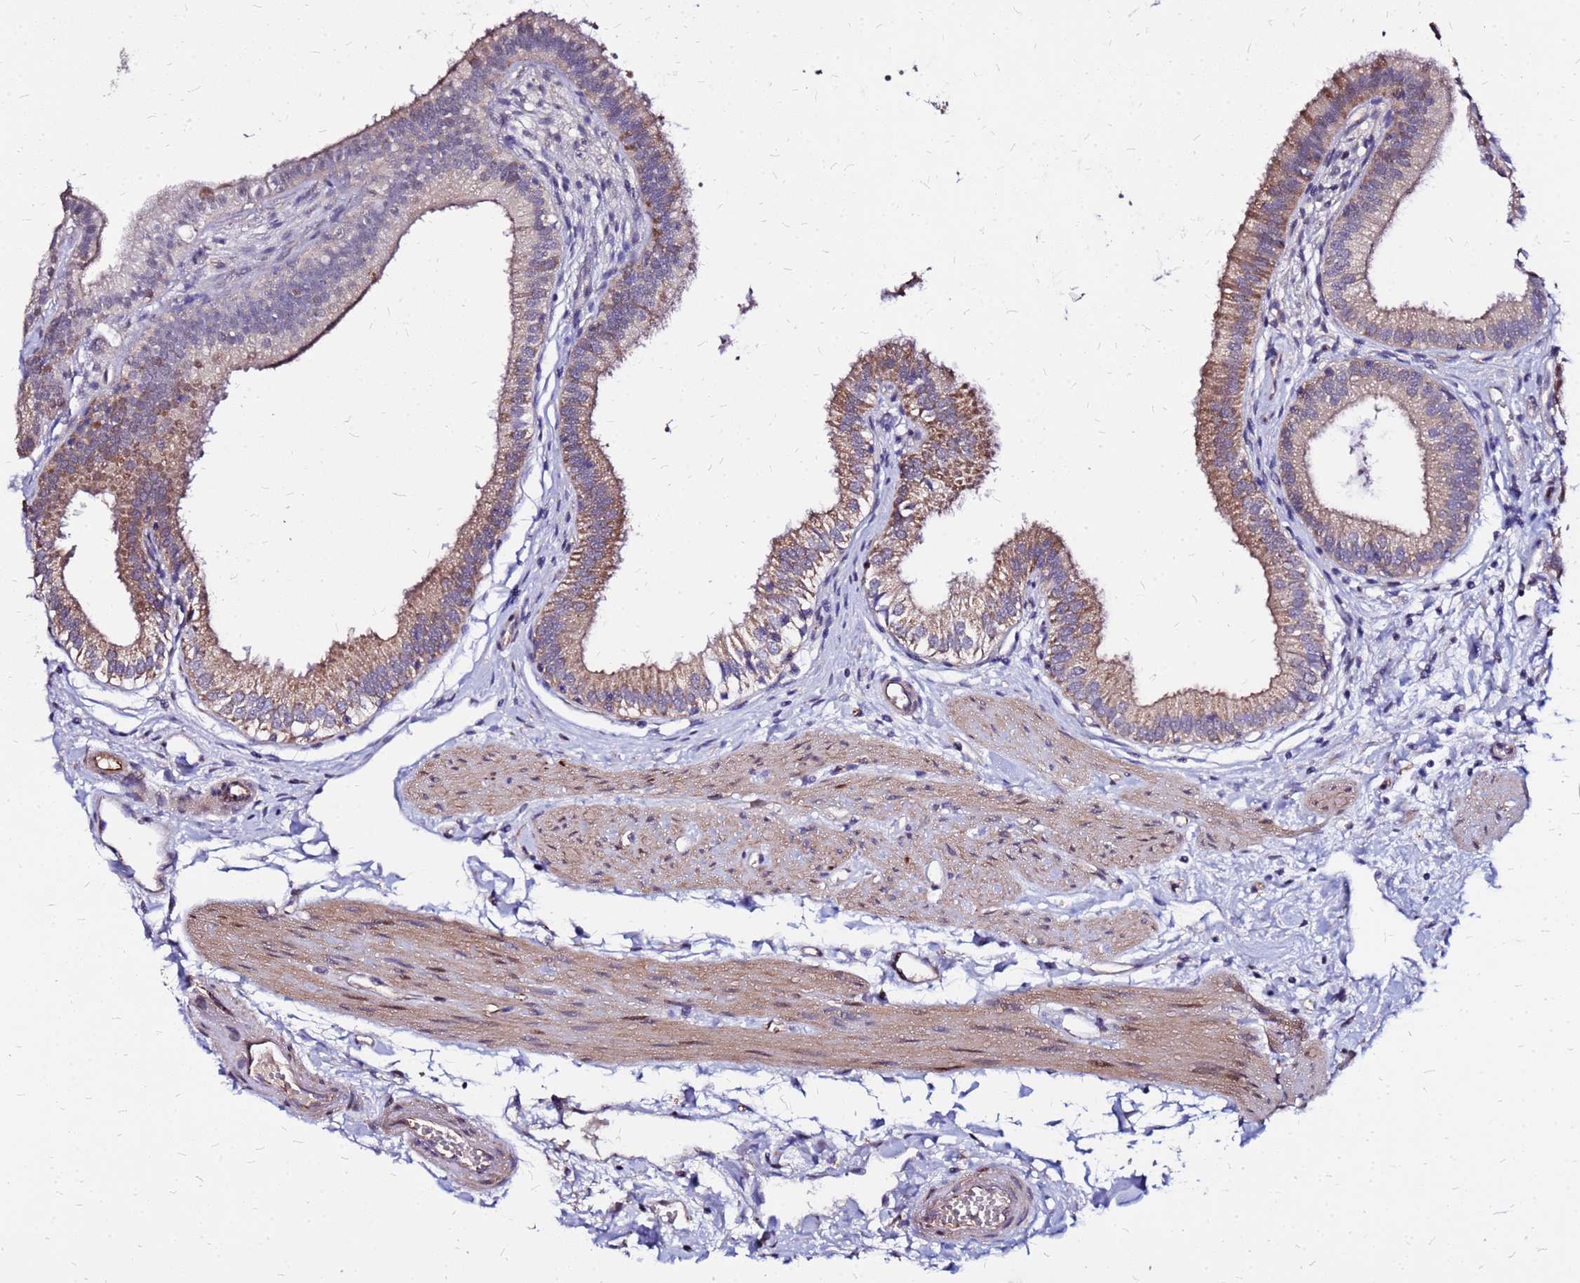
{"staining": {"intensity": "strong", "quantity": "25%-75%", "location": "cytoplasmic/membranous"}, "tissue": "gallbladder", "cell_type": "Glandular cells", "image_type": "normal", "snomed": [{"axis": "morphology", "description": "Normal tissue, NOS"}, {"axis": "topography", "description": "Gallbladder"}], "caption": "Protein analysis of benign gallbladder shows strong cytoplasmic/membranous staining in about 25%-75% of glandular cells. (DAB (3,3'-diaminobenzidine) IHC with brightfield microscopy, high magnification).", "gene": "ARHGEF35", "patient": {"sex": "female", "age": 54}}